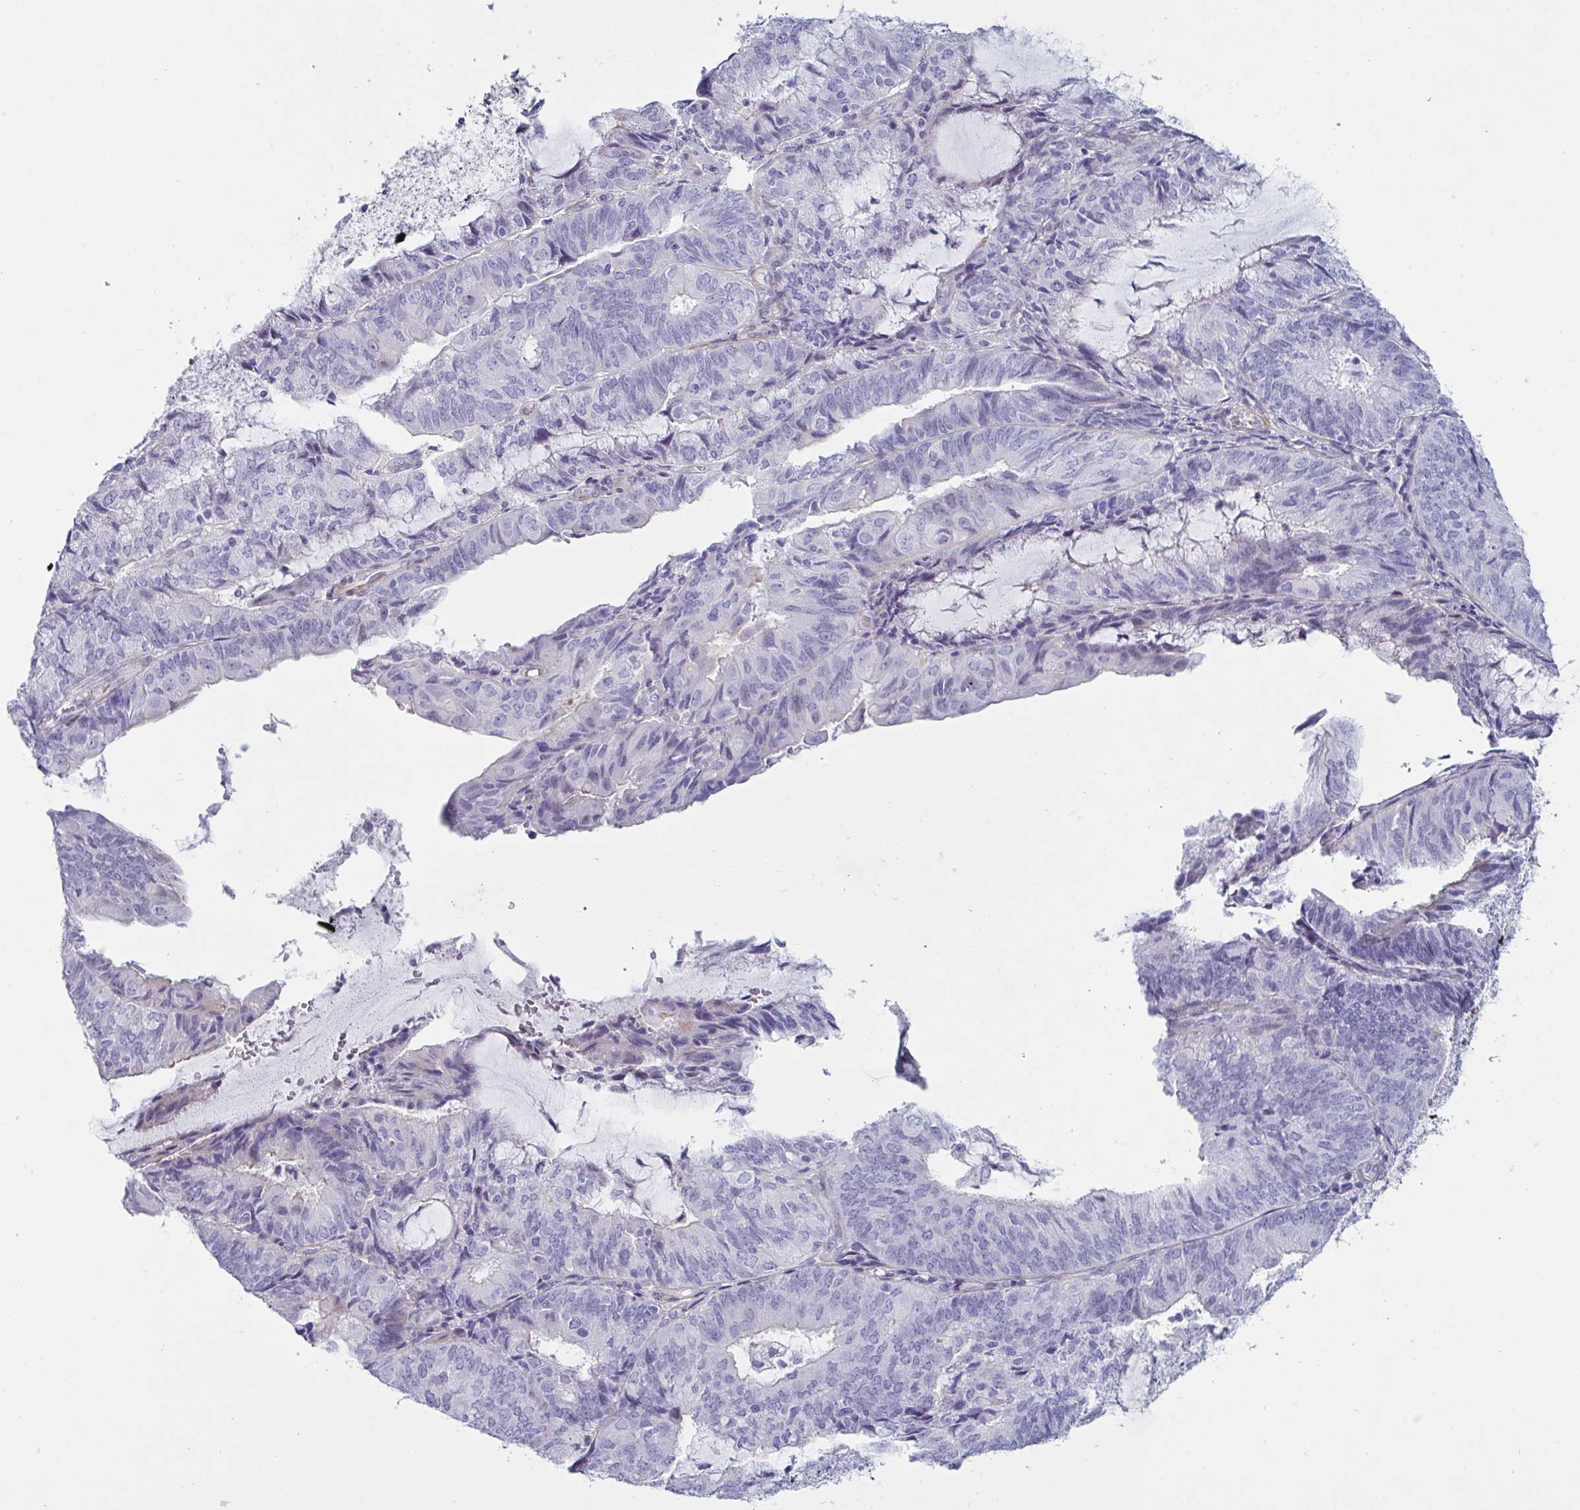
{"staining": {"intensity": "negative", "quantity": "none", "location": "none"}, "tissue": "endometrial cancer", "cell_type": "Tumor cells", "image_type": "cancer", "snomed": [{"axis": "morphology", "description": "Adenocarcinoma, NOS"}, {"axis": "topography", "description": "Endometrium"}], "caption": "Tumor cells are negative for protein expression in human endometrial cancer.", "gene": "OR5P3", "patient": {"sex": "female", "age": 81}}